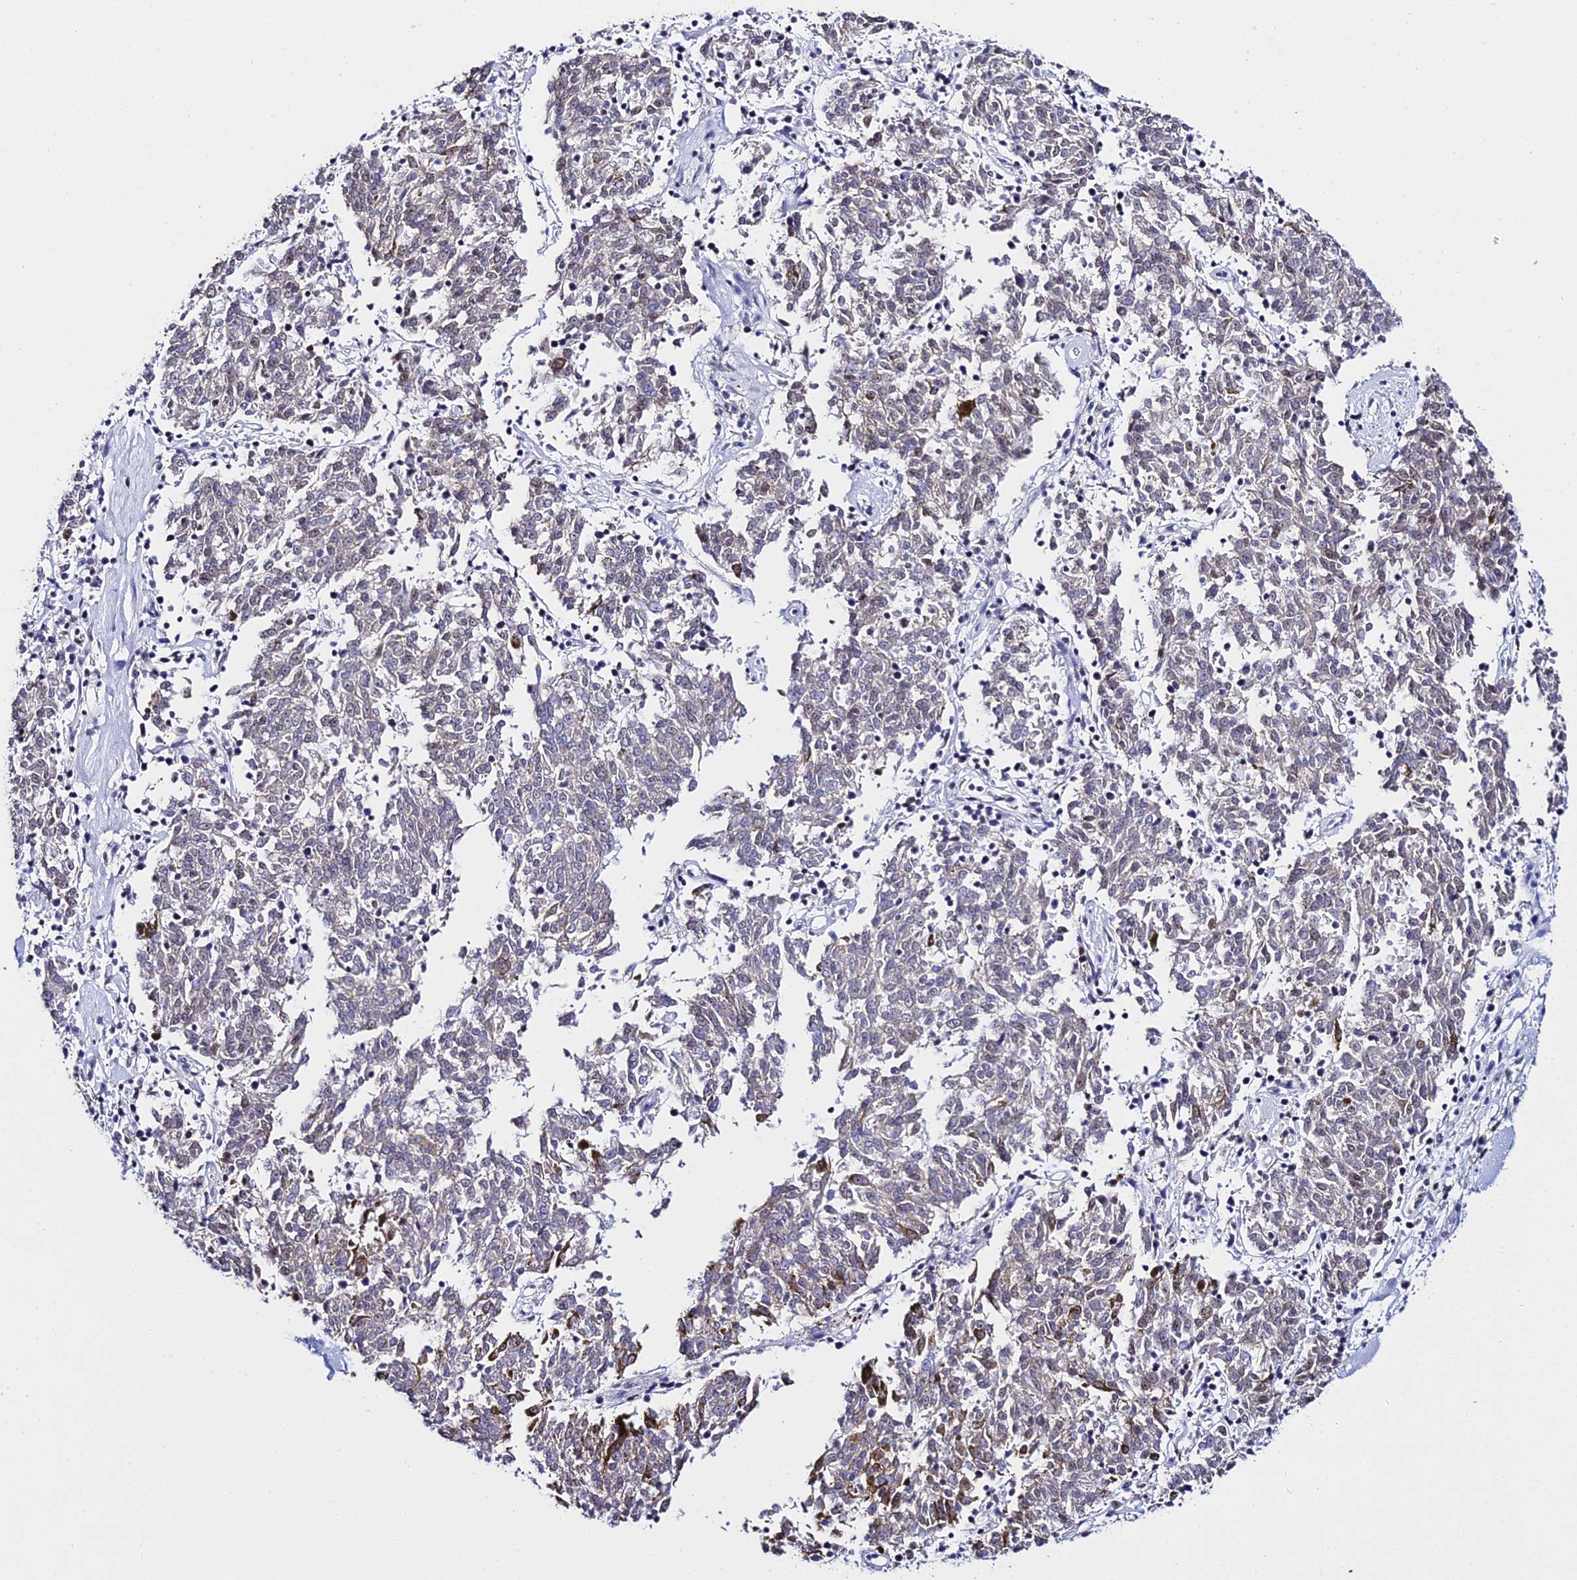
{"staining": {"intensity": "weak", "quantity": "<25%", "location": "cytoplasmic/membranous"}, "tissue": "melanoma", "cell_type": "Tumor cells", "image_type": "cancer", "snomed": [{"axis": "morphology", "description": "Malignant melanoma, NOS"}, {"axis": "topography", "description": "Skin"}], "caption": "Tumor cells show no significant protein positivity in melanoma.", "gene": "POFUT2", "patient": {"sex": "female", "age": 72}}